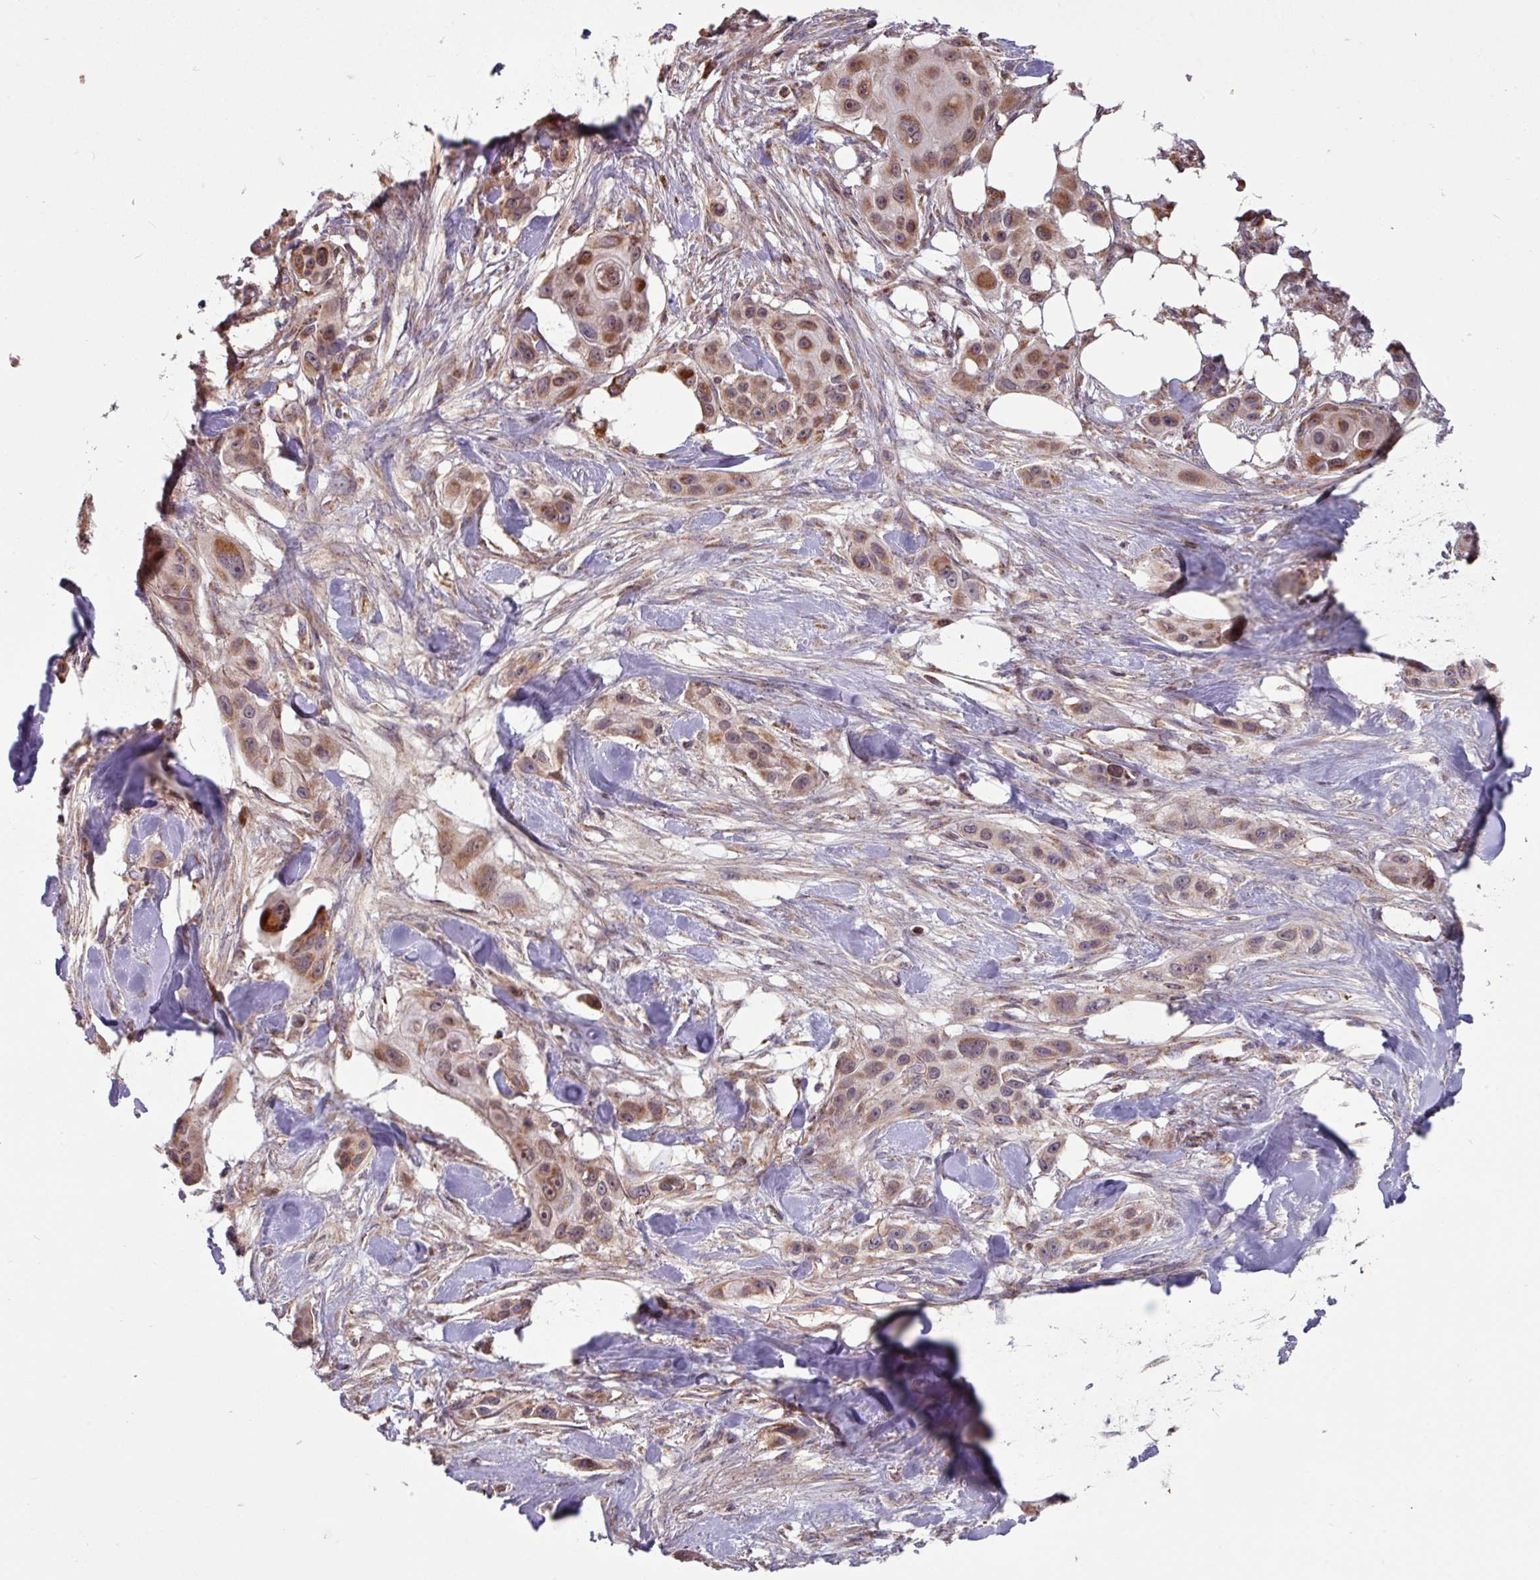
{"staining": {"intensity": "moderate", "quantity": ">75%", "location": "cytoplasmic/membranous"}, "tissue": "skin cancer", "cell_type": "Tumor cells", "image_type": "cancer", "snomed": [{"axis": "morphology", "description": "Squamous cell carcinoma, NOS"}, {"axis": "topography", "description": "Skin"}], "caption": "Protein expression analysis of human squamous cell carcinoma (skin) reveals moderate cytoplasmic/membranous expression in approximately >75% of tumor cells.", "gene": "COX7C", "patient": {"sex": "male", "age": 63}}